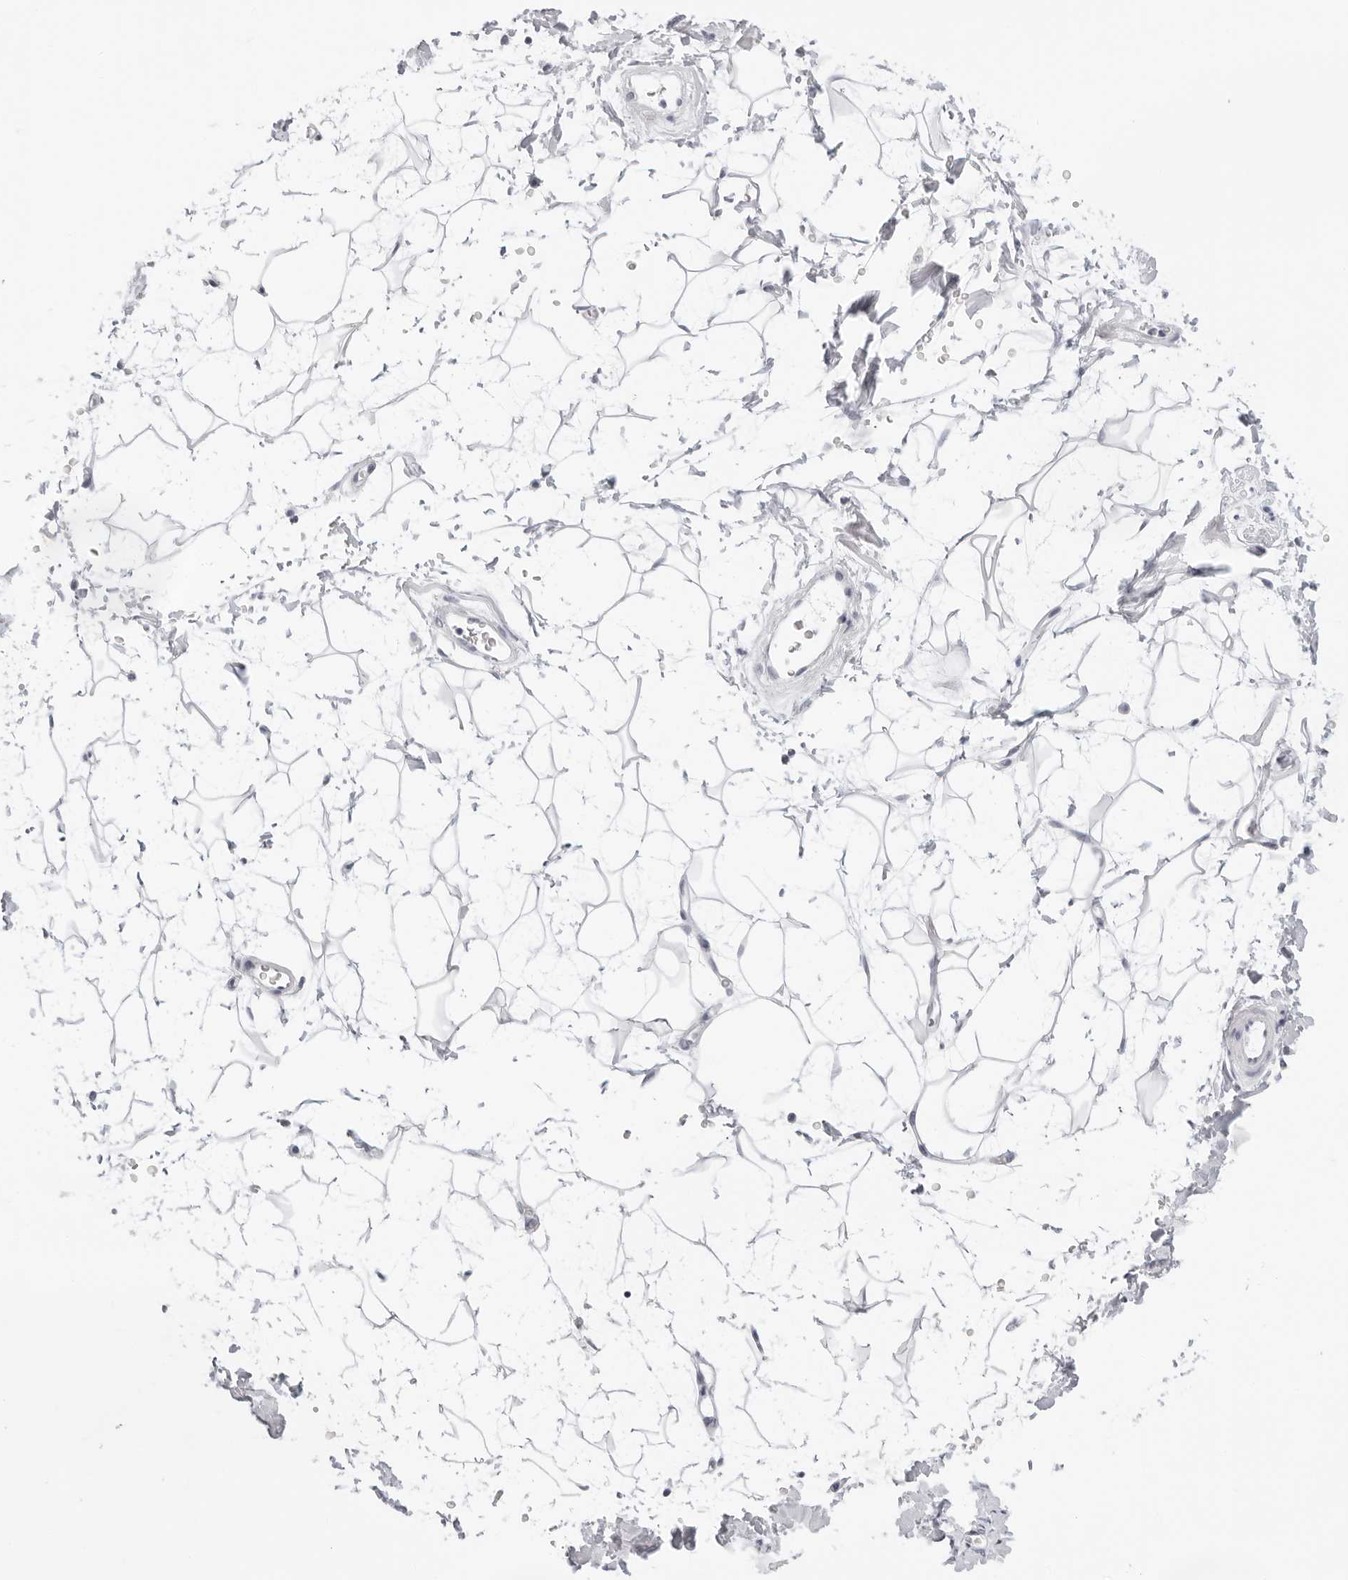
{"staining": {"intensity": "negative", "quantity": "none", "location": "none"}, "tissue": "adipose tissue", "cell_type": "Adipocytes", "image_type": "normal", "snomed": [{"axis": "morphology", "description": "Normal tissue, NOS"}, {"axis": "topography", "description": "Soft tissue"}], "caption": "Adipocytes show no significant protein expression in normal adipose tissue. (DAB immunohistochemistry visualized using brightfield microscopy, high magnification).", "gene": "CIART", "patient": {"sex": "male", "age": 72}}